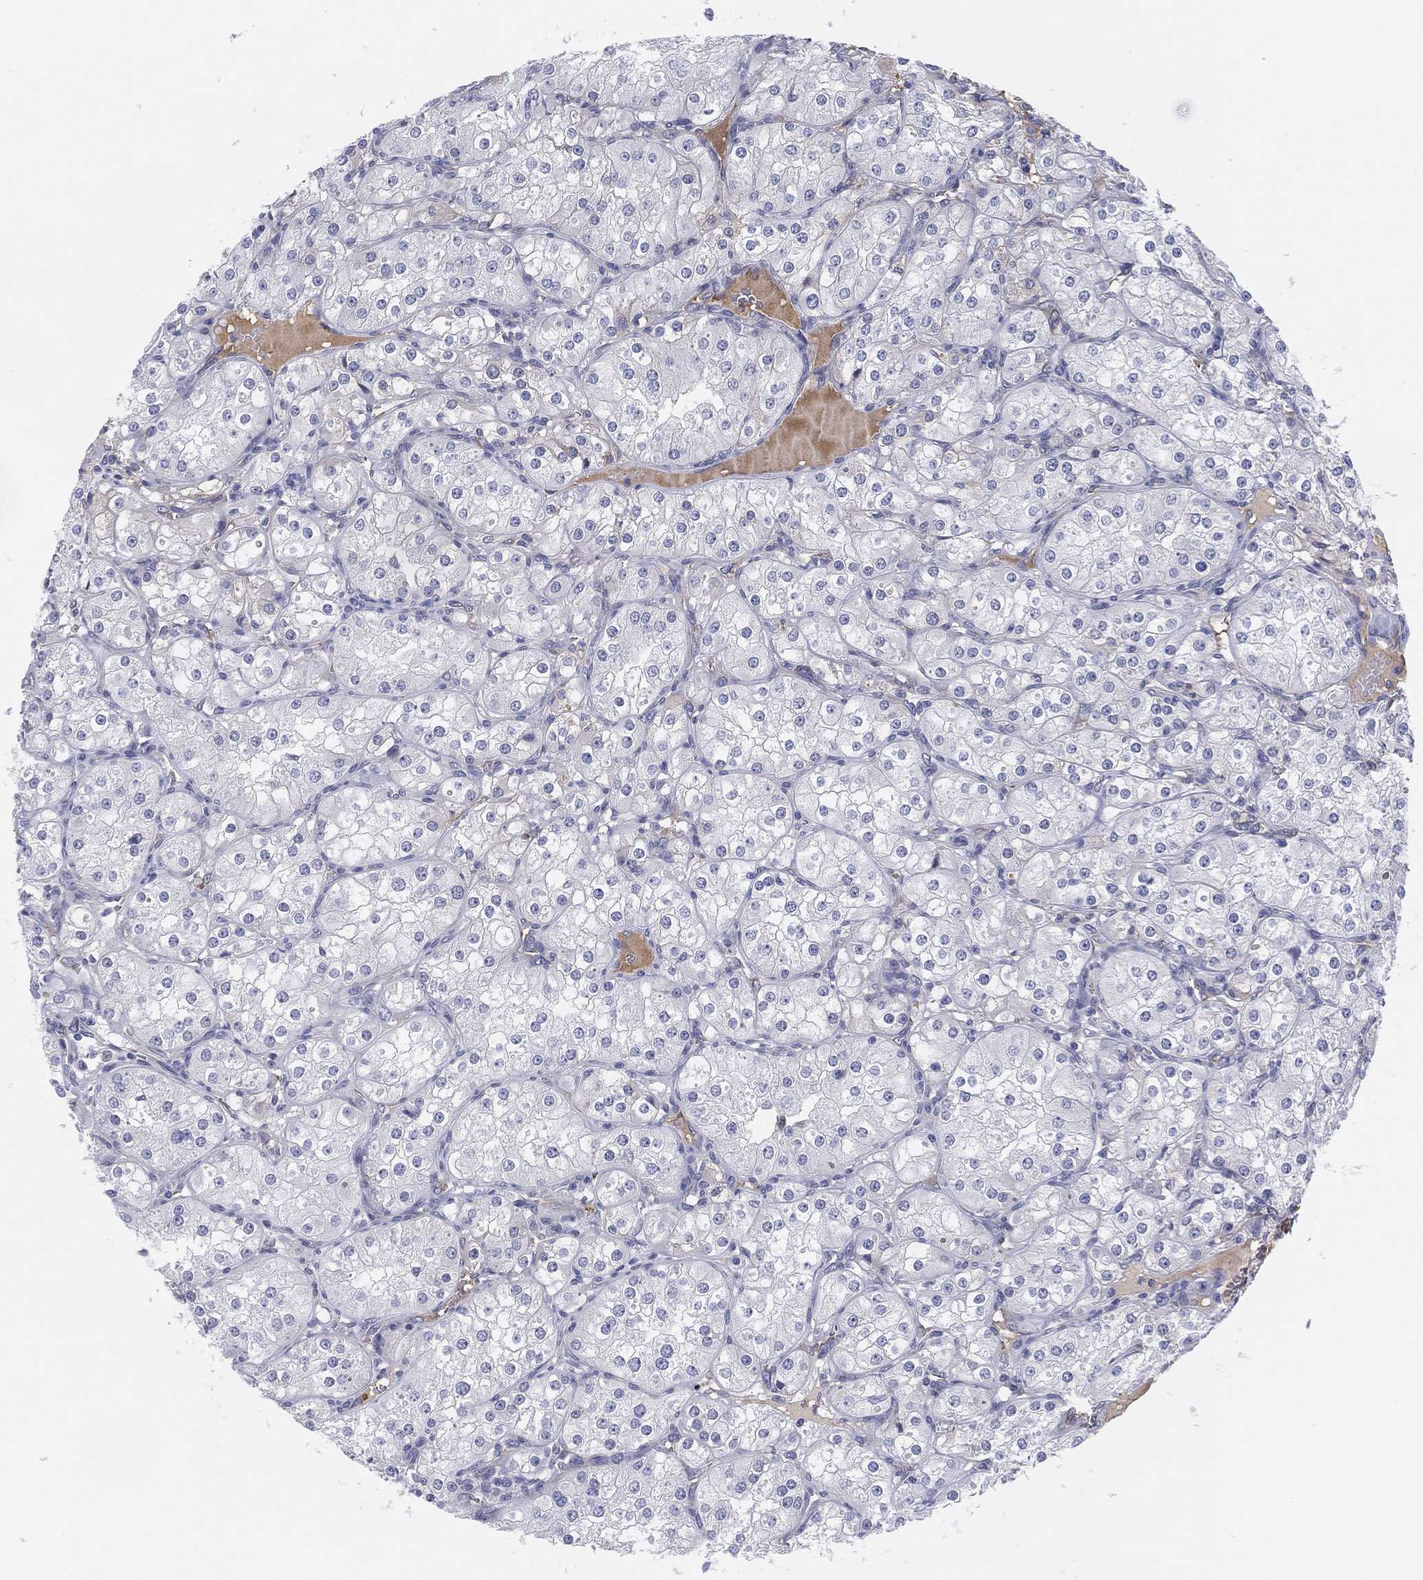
{"staining": {"intensity": "negative", "quantity": "none", "location": "none"}, "tissue": "renal cancer", "cell_type": "Tumor cells", "image_type": "cancer", "snomed": [{"axis": "morphology", "description": "Adenocarcinoma, NOS"}, {"axis": "topography", "description": "Kidney"}], "caption": "Histopathology image shows no significant protein staining in tumor cells of renal adenocarcinoma.", "gene": "MLF1", "patient": {"sex": "male", "age": 77}}